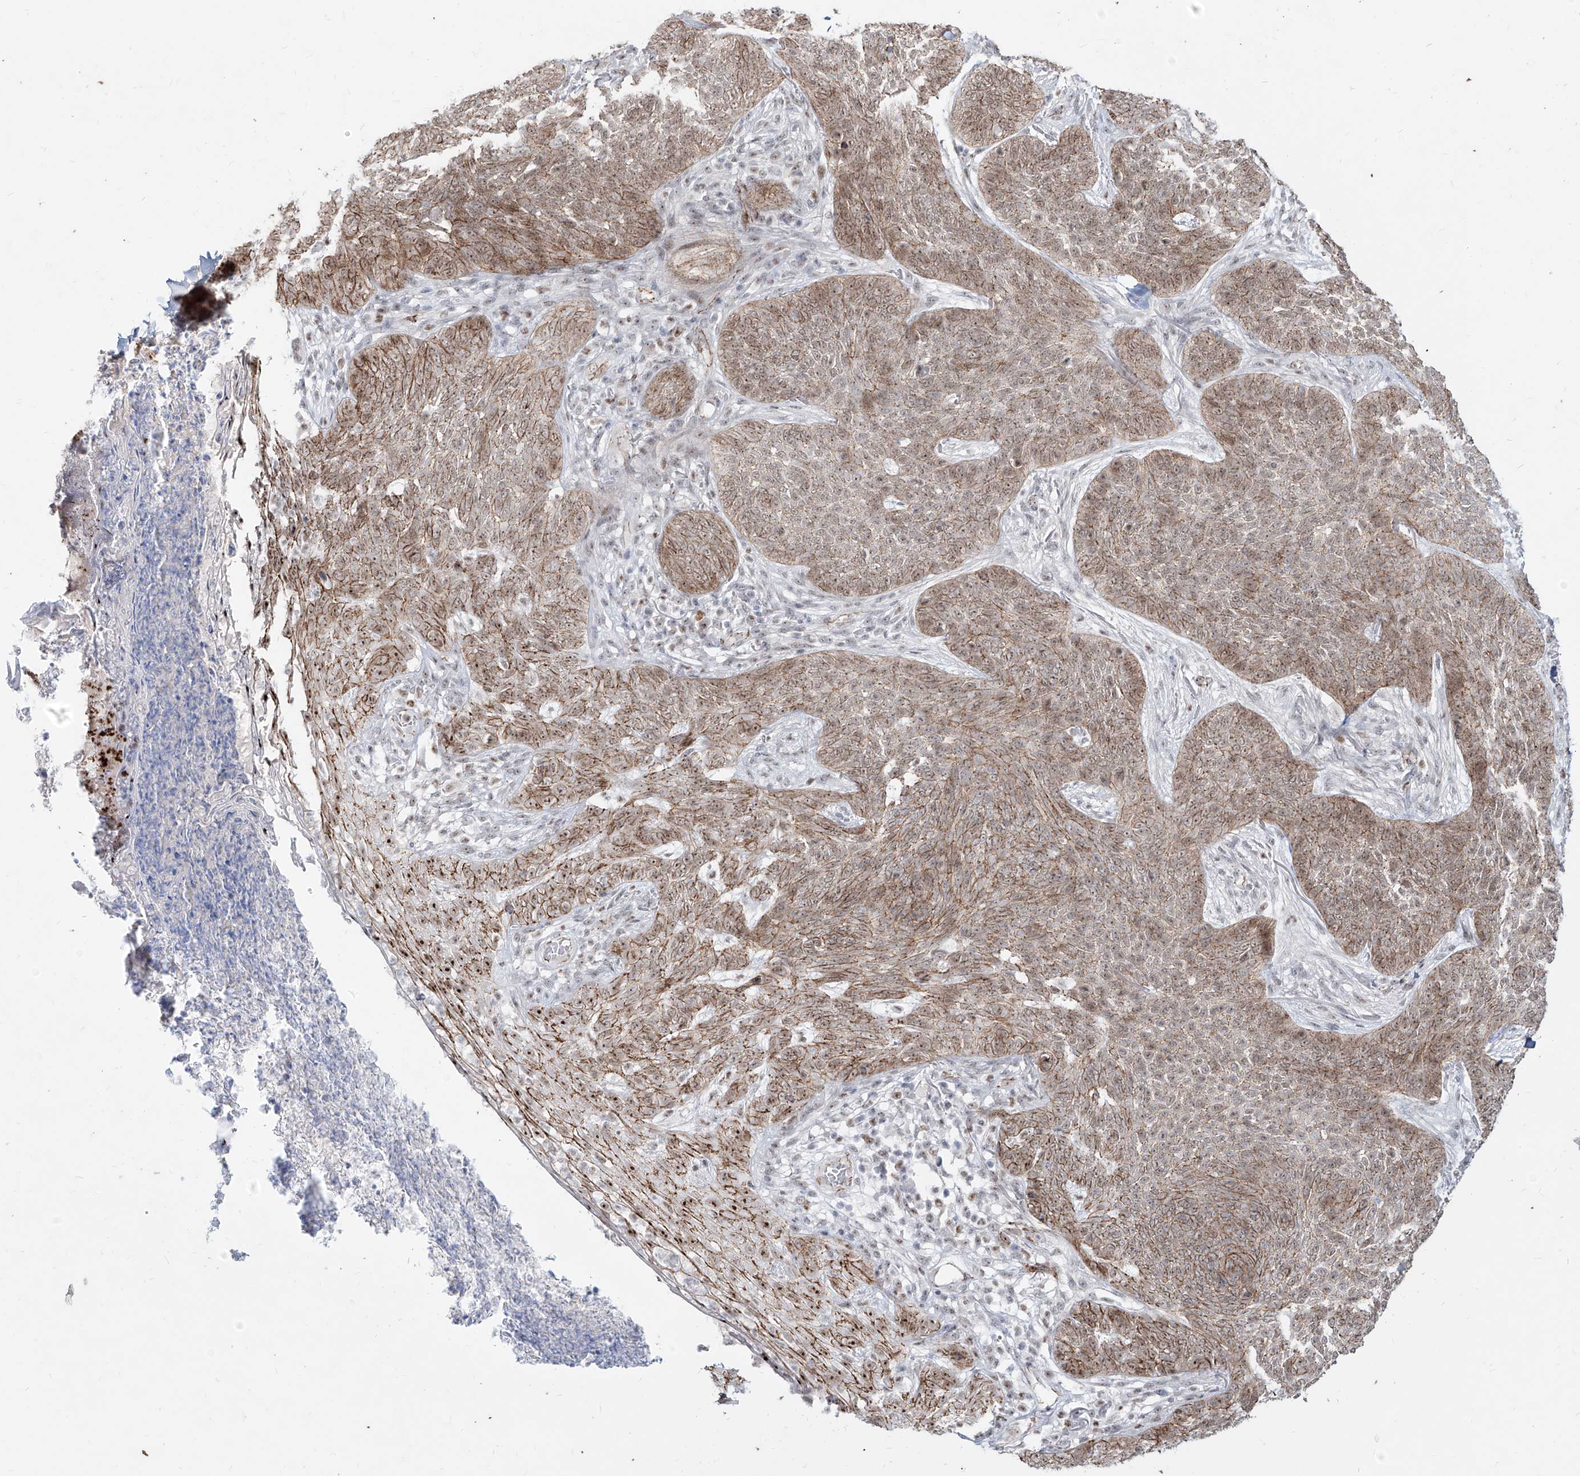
{"staining": {"intensity": "moderate", "quantity": ">75%", "location": "cytoplasmic/membranous,nuclear"}, "tissue": "skin cancer", "cell_type": "Tumor cells", "image_type": "cancer", "snomed": [{"axis": "morphology", "description": "Basal cell carcinoma"}, {"axis": "topography", "description": "Skin"}], "caption": "Immunohistochemistry (IHC) of human basal cell carcinoma (skin) shows medium levels of moderate cytoplasmic/membranous and nuclear positivity in approximately >75% of tumor cells. The protein is stained brown, and the nuclei are stained in blue (DAB (3,3'-diaminobenzidine) IHC with brightfield microscopy, high magnification).", "gene": "ZNF710", "patient": {"sex": "male", "age": 85}}